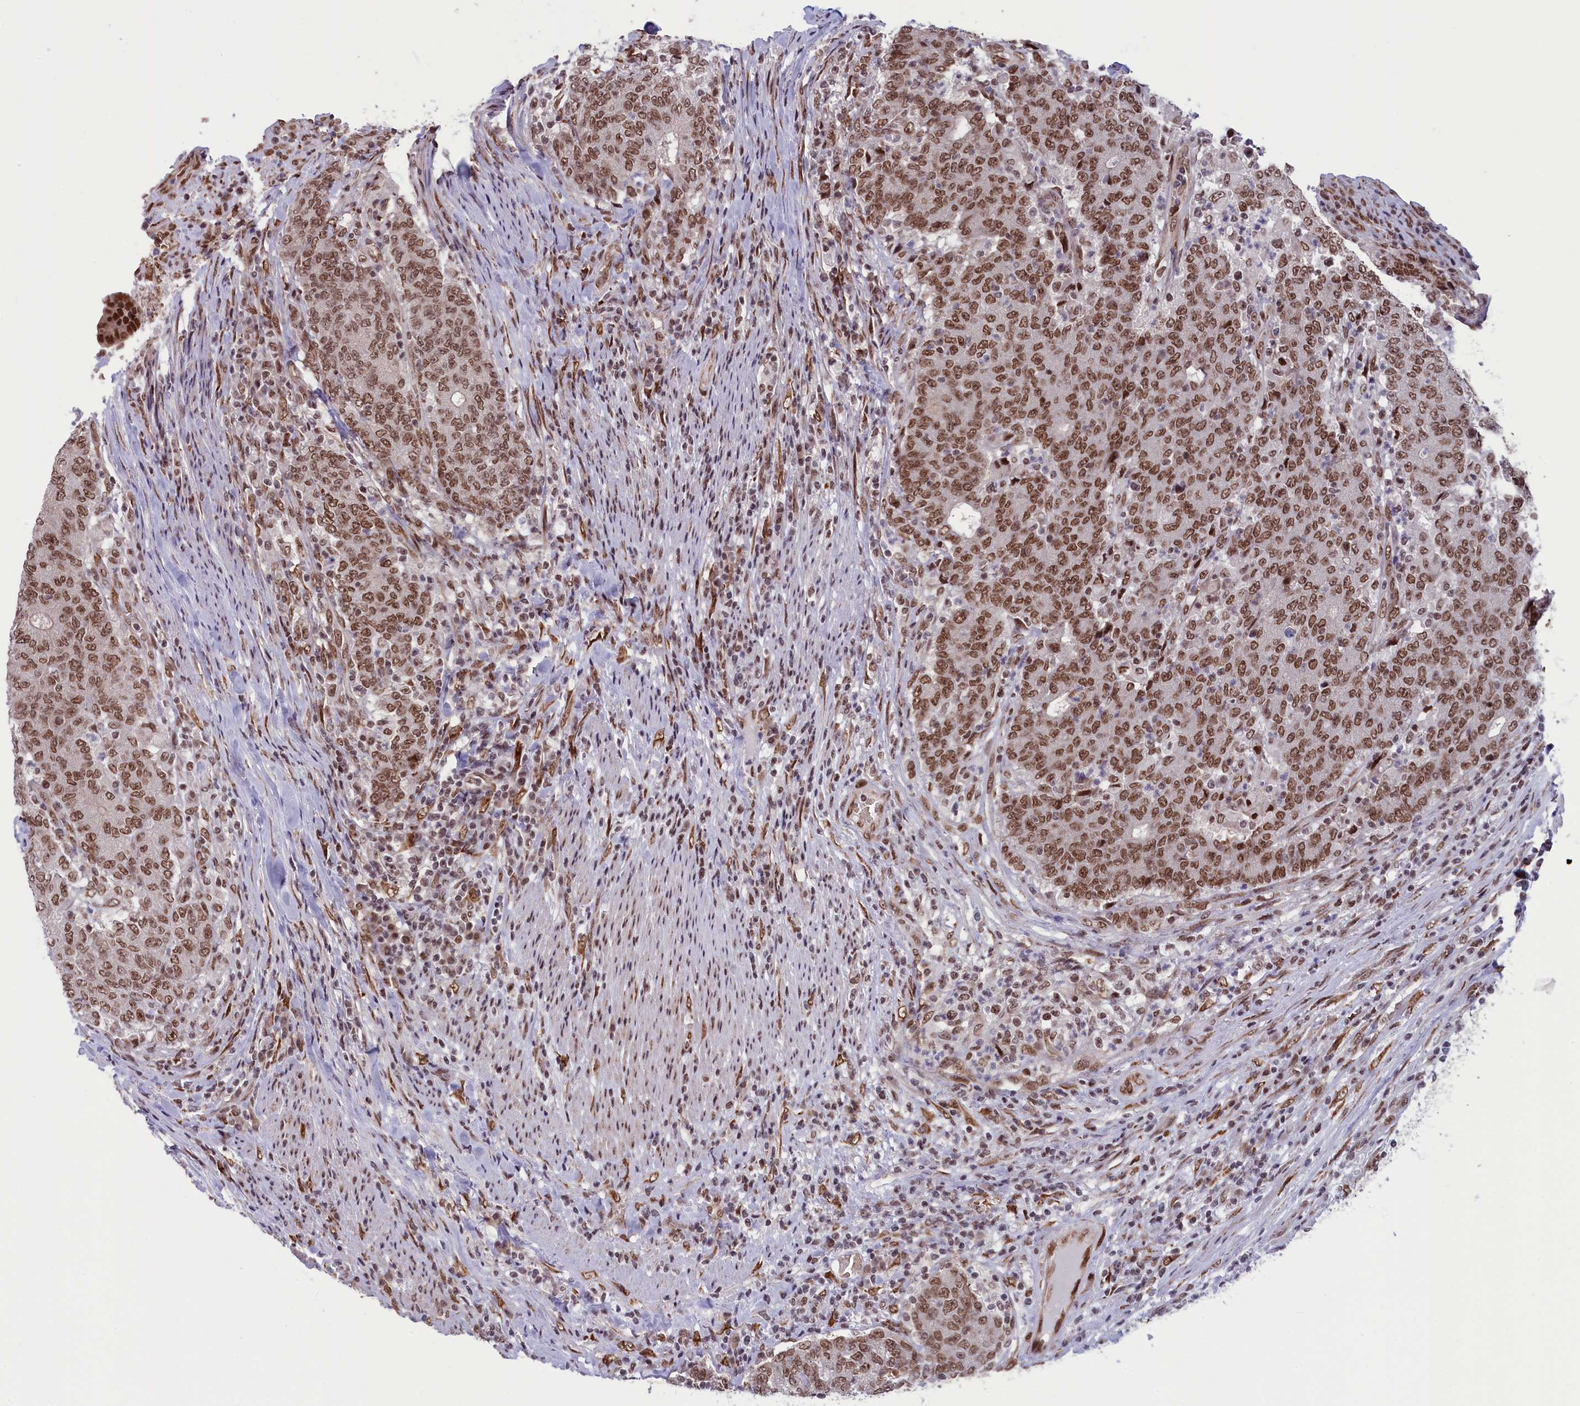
{"staining": {"intensity": "moderate", "quantity": ">75%", "location": "nuclear"}, "tissue": "colorectal cancer", "cell_type": "Tumor cells", "image_type": "cancer", "snomed": [{"axis": "morphology", "description": "Adenocarcinoma, NOS"}, {"axis": "topography", "description": "Colon"}], "caption": "Colorectal adenocarcinoma stained with immunohistochemistry exhibits moderate nuclear expression in approximately >75% of tumor cells.", "gene": "MPHOSPH8", "patient": {"sex": "female", "age": 75}}